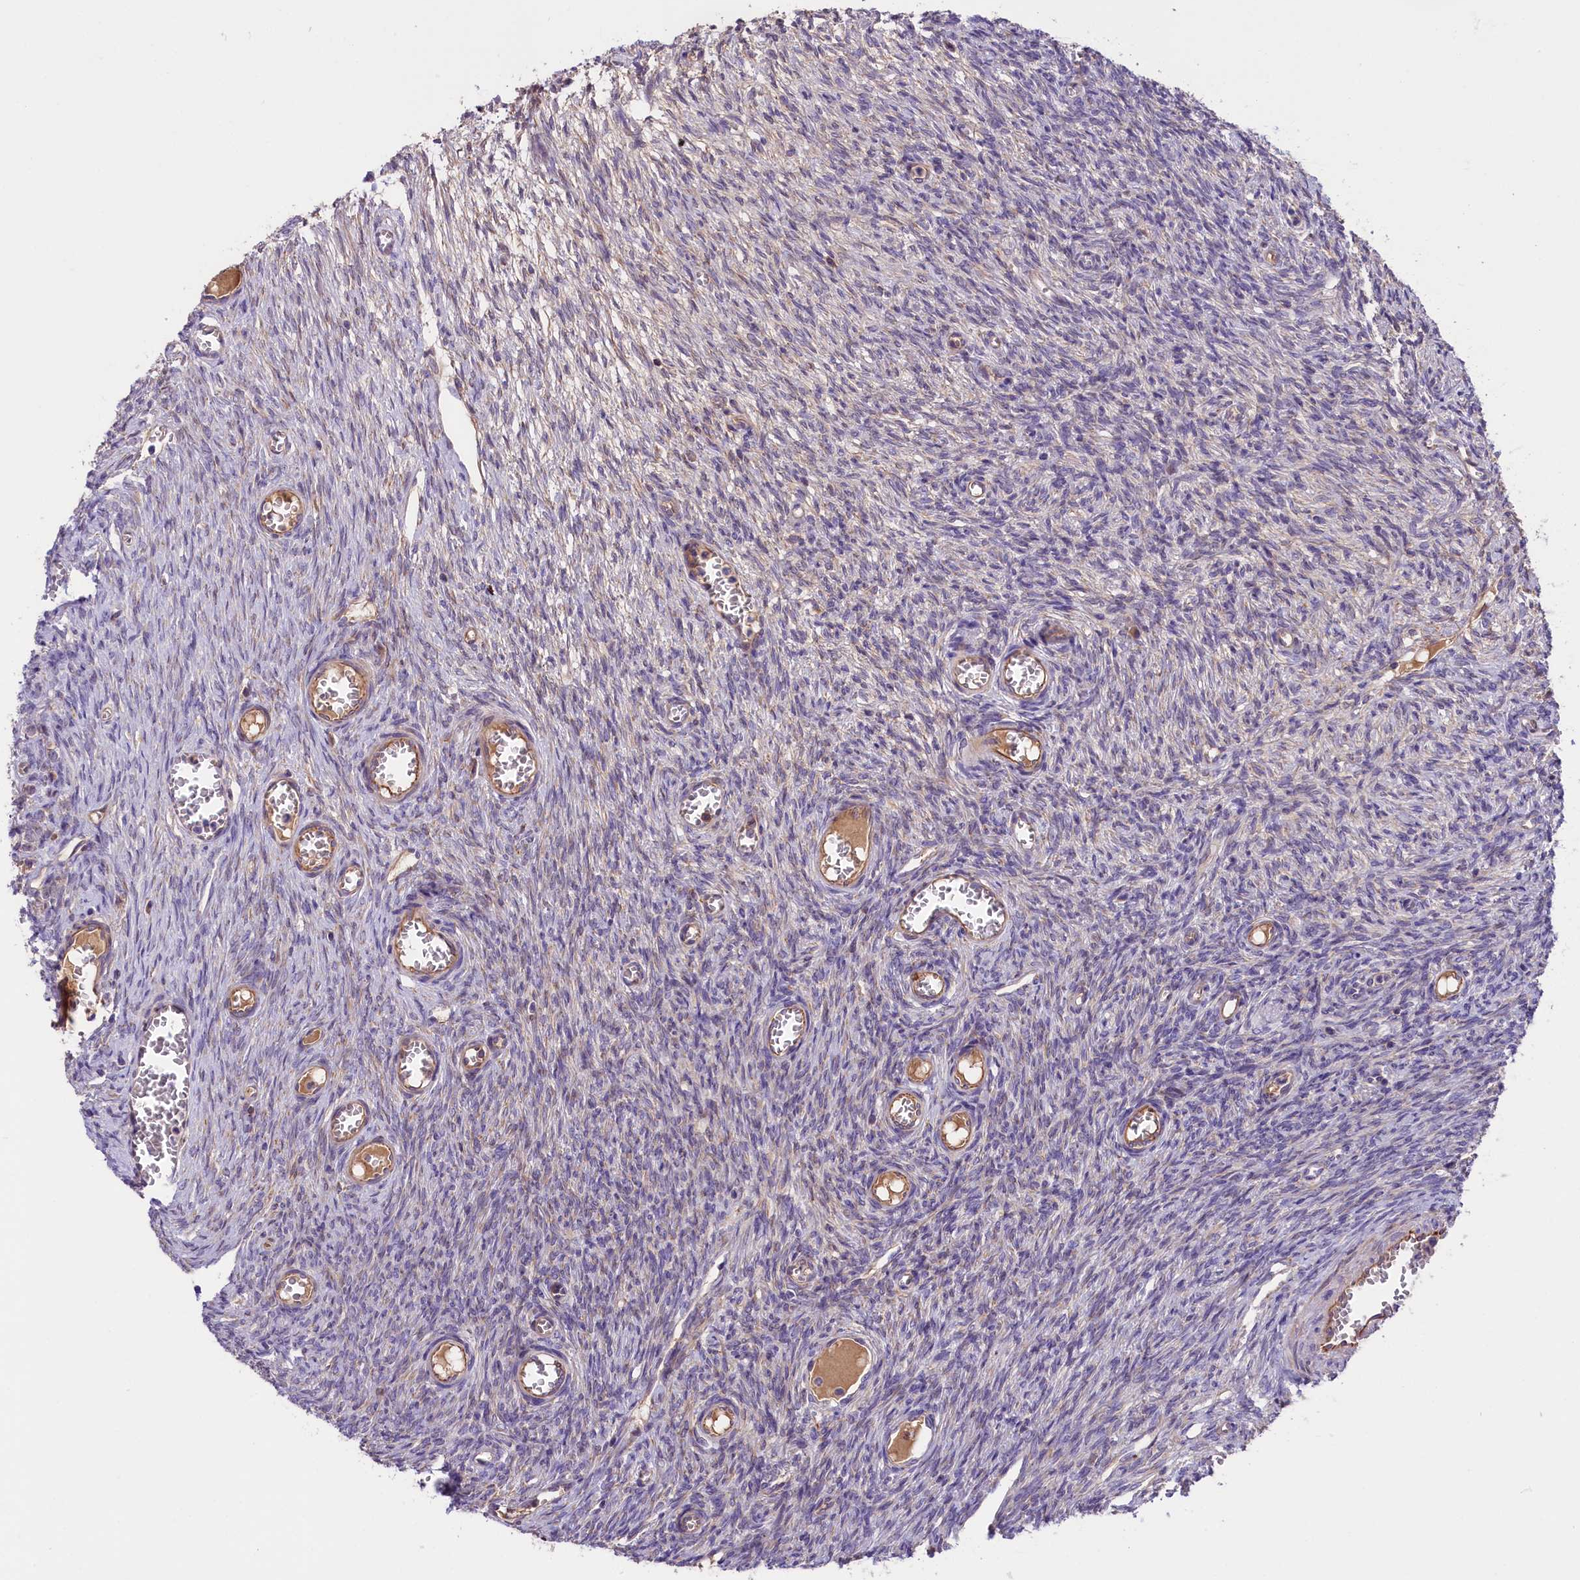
{"staining": {"intensity": "weak", "quantity": "25%-75%", "location": "cytoplasmic/membranous"}, "tissue": "ovary", "cell_type": "Follicle cells", "image_type": "normal", "snomed": [{"axis": "morphology", "description": "Normal tissue, NOS"}, {"axis": "topography", "description": "Ovary"}], "caption": "IHC photomicrograph of benign ovary: human ovary stained using IHC shows low levels of weak protein expression localized specifically in the cytoplasmic/membranous of follicle cells, appearing as a cytoplasmic/membranous brown color.", "gene": "CCDC32", "patient": {"sex": "female", "age": 44}}